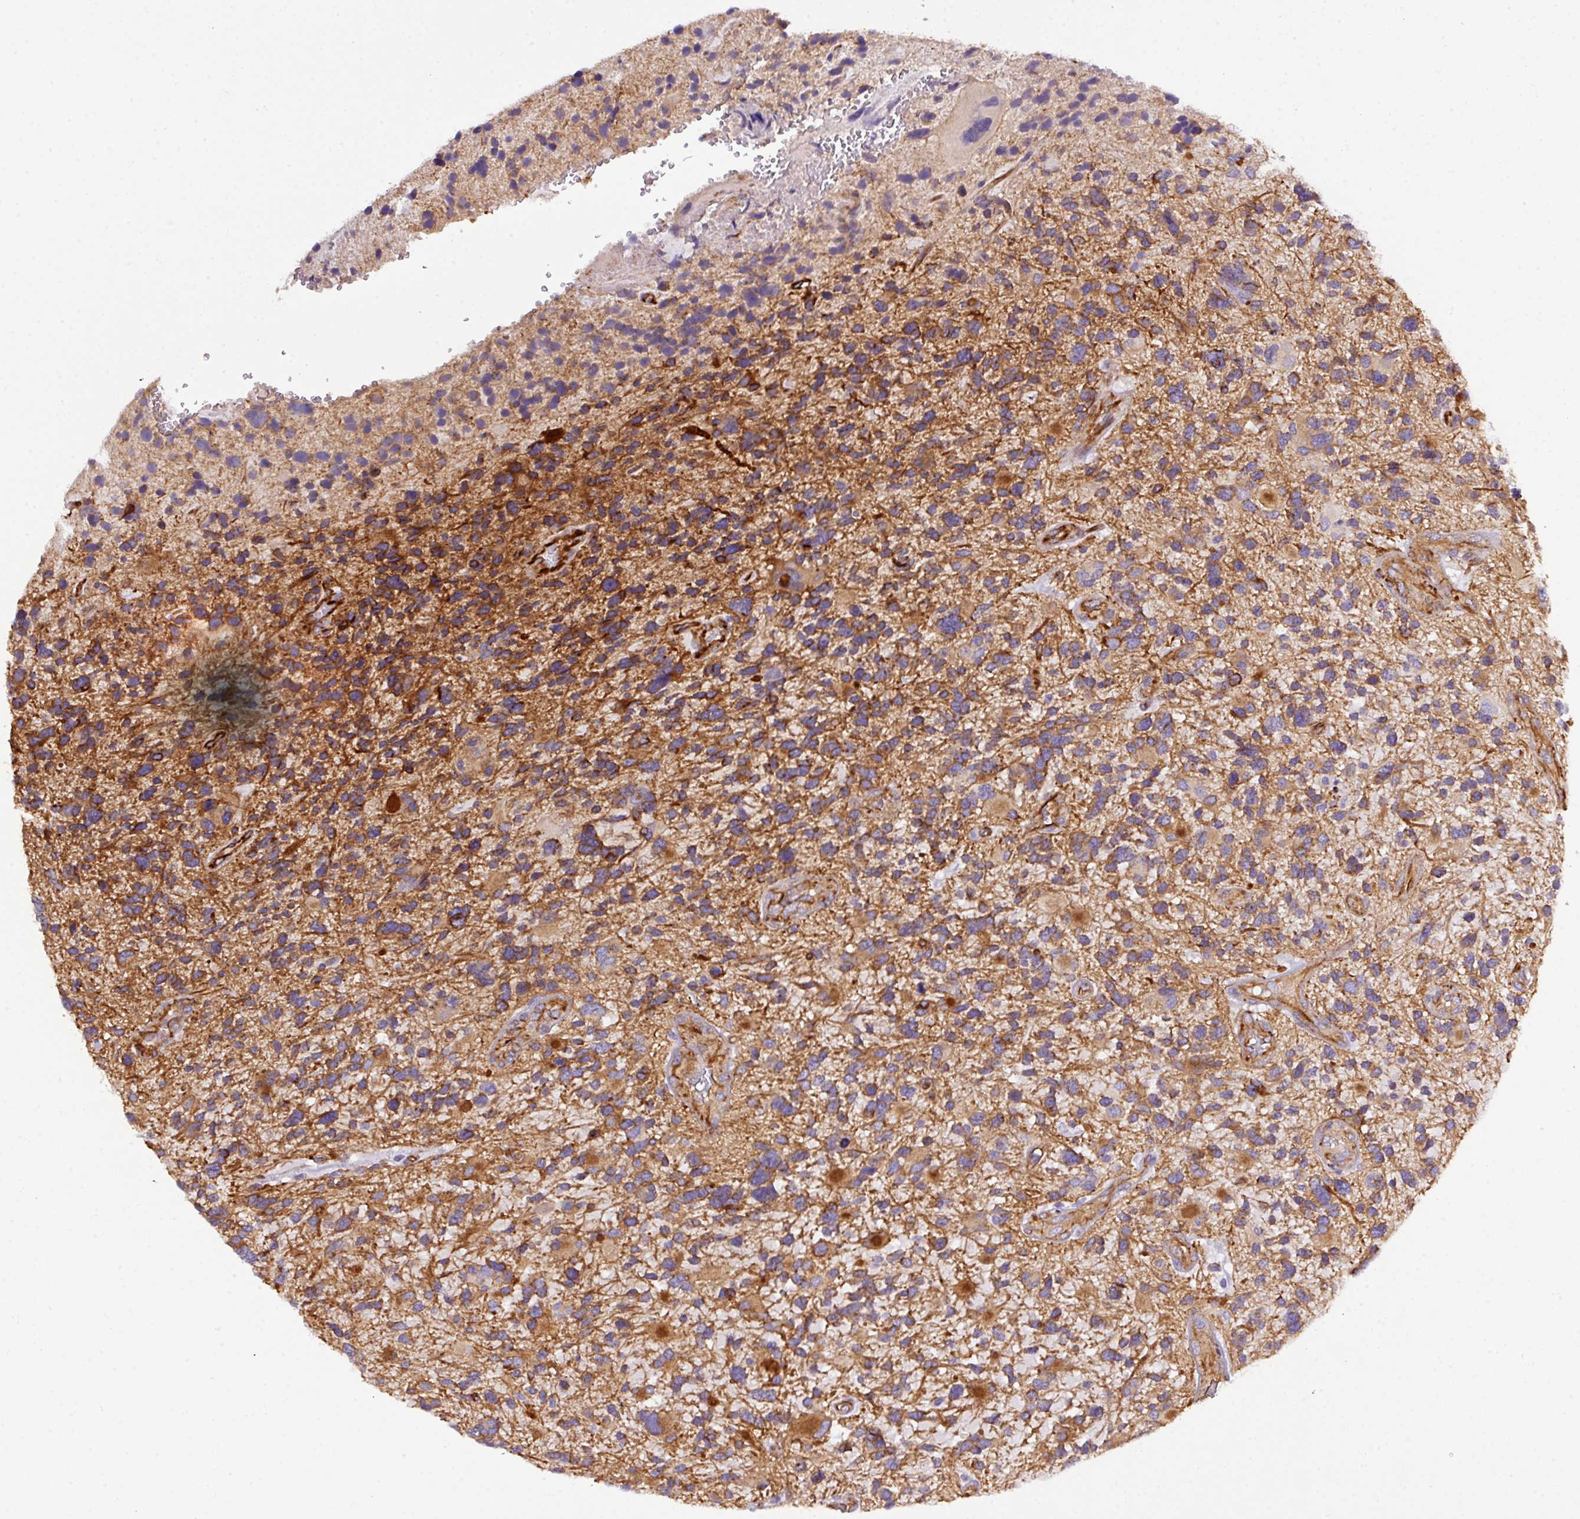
{"staining": {"intensity": "moderate", "quantity": ">75%", "location": "cytoplasmic/membranous"}, "tissue": "glioma", "cell_type": "Tumor cells", "image_type": "cancer", "snomed": [{"axis": "morphology", "description": "Glioma, malignant, High grade"}, {"axis": "topography", "description": "Brain"}], "caption": "Protein expression by IHC displays moderate cytoplasmic/membranous positivity in about >75% of tumor cells in glioma.", "gene": "PARD6A", "patient": {"sex": "female", "age": 11}}